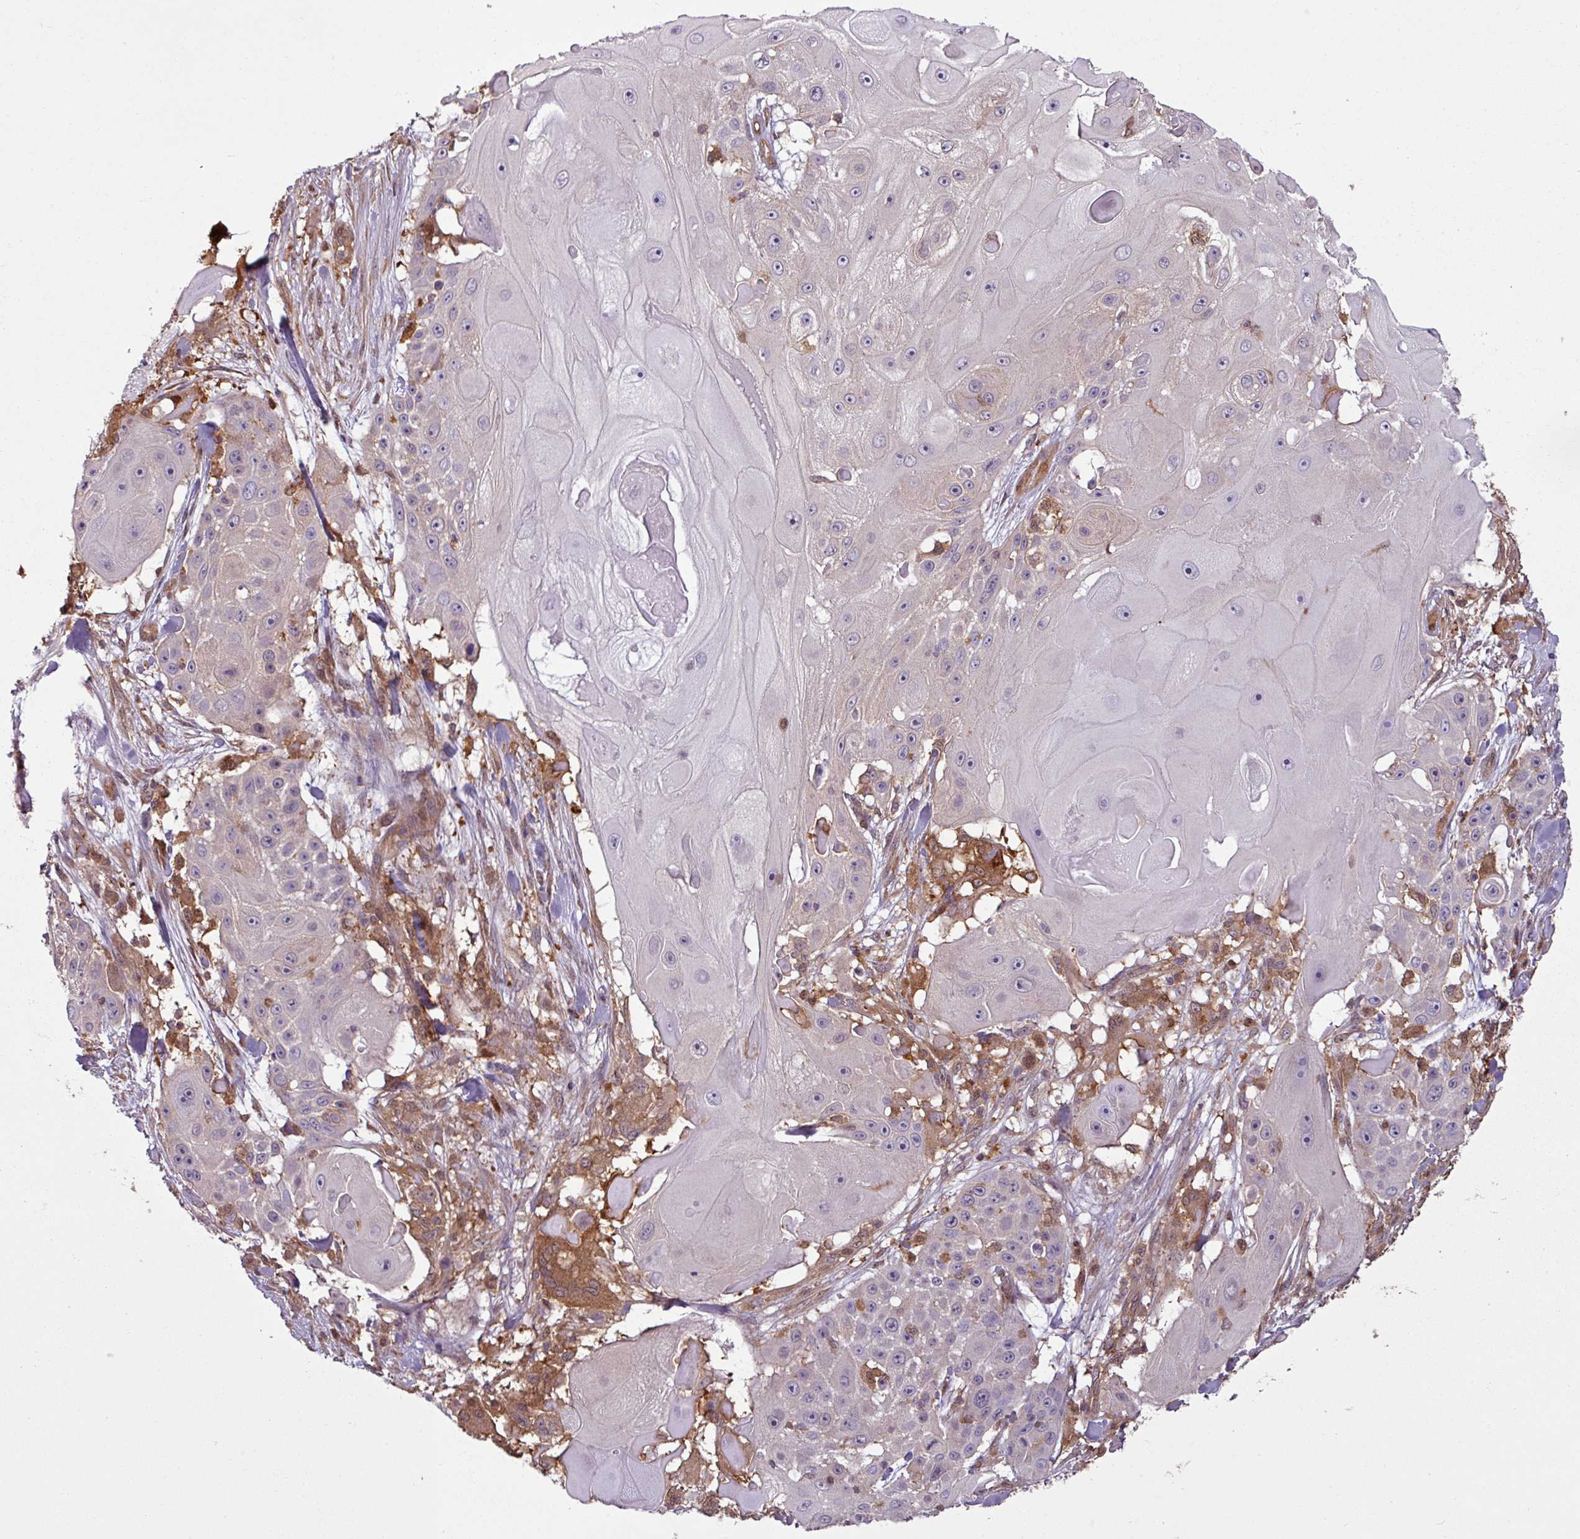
{"staining": {"intensity": "negative", "quantity": "none", "location": "none"}, "tissue": "skin cancer", "cell_type": "Tumor cells", "image_type": "cancer", "snomed": [{"axis": "morphology", "description": "Squamous cell carcinoma, NOS"}, {"axis": "topography", "description": "Skin"}], "caption": "The histopathology image exhibits no significant positivity in tumor cells of squamous cell carcinoma (skin).", "gene": "SH3BGRL", "patient": {"sex": "female", "age": 86}}